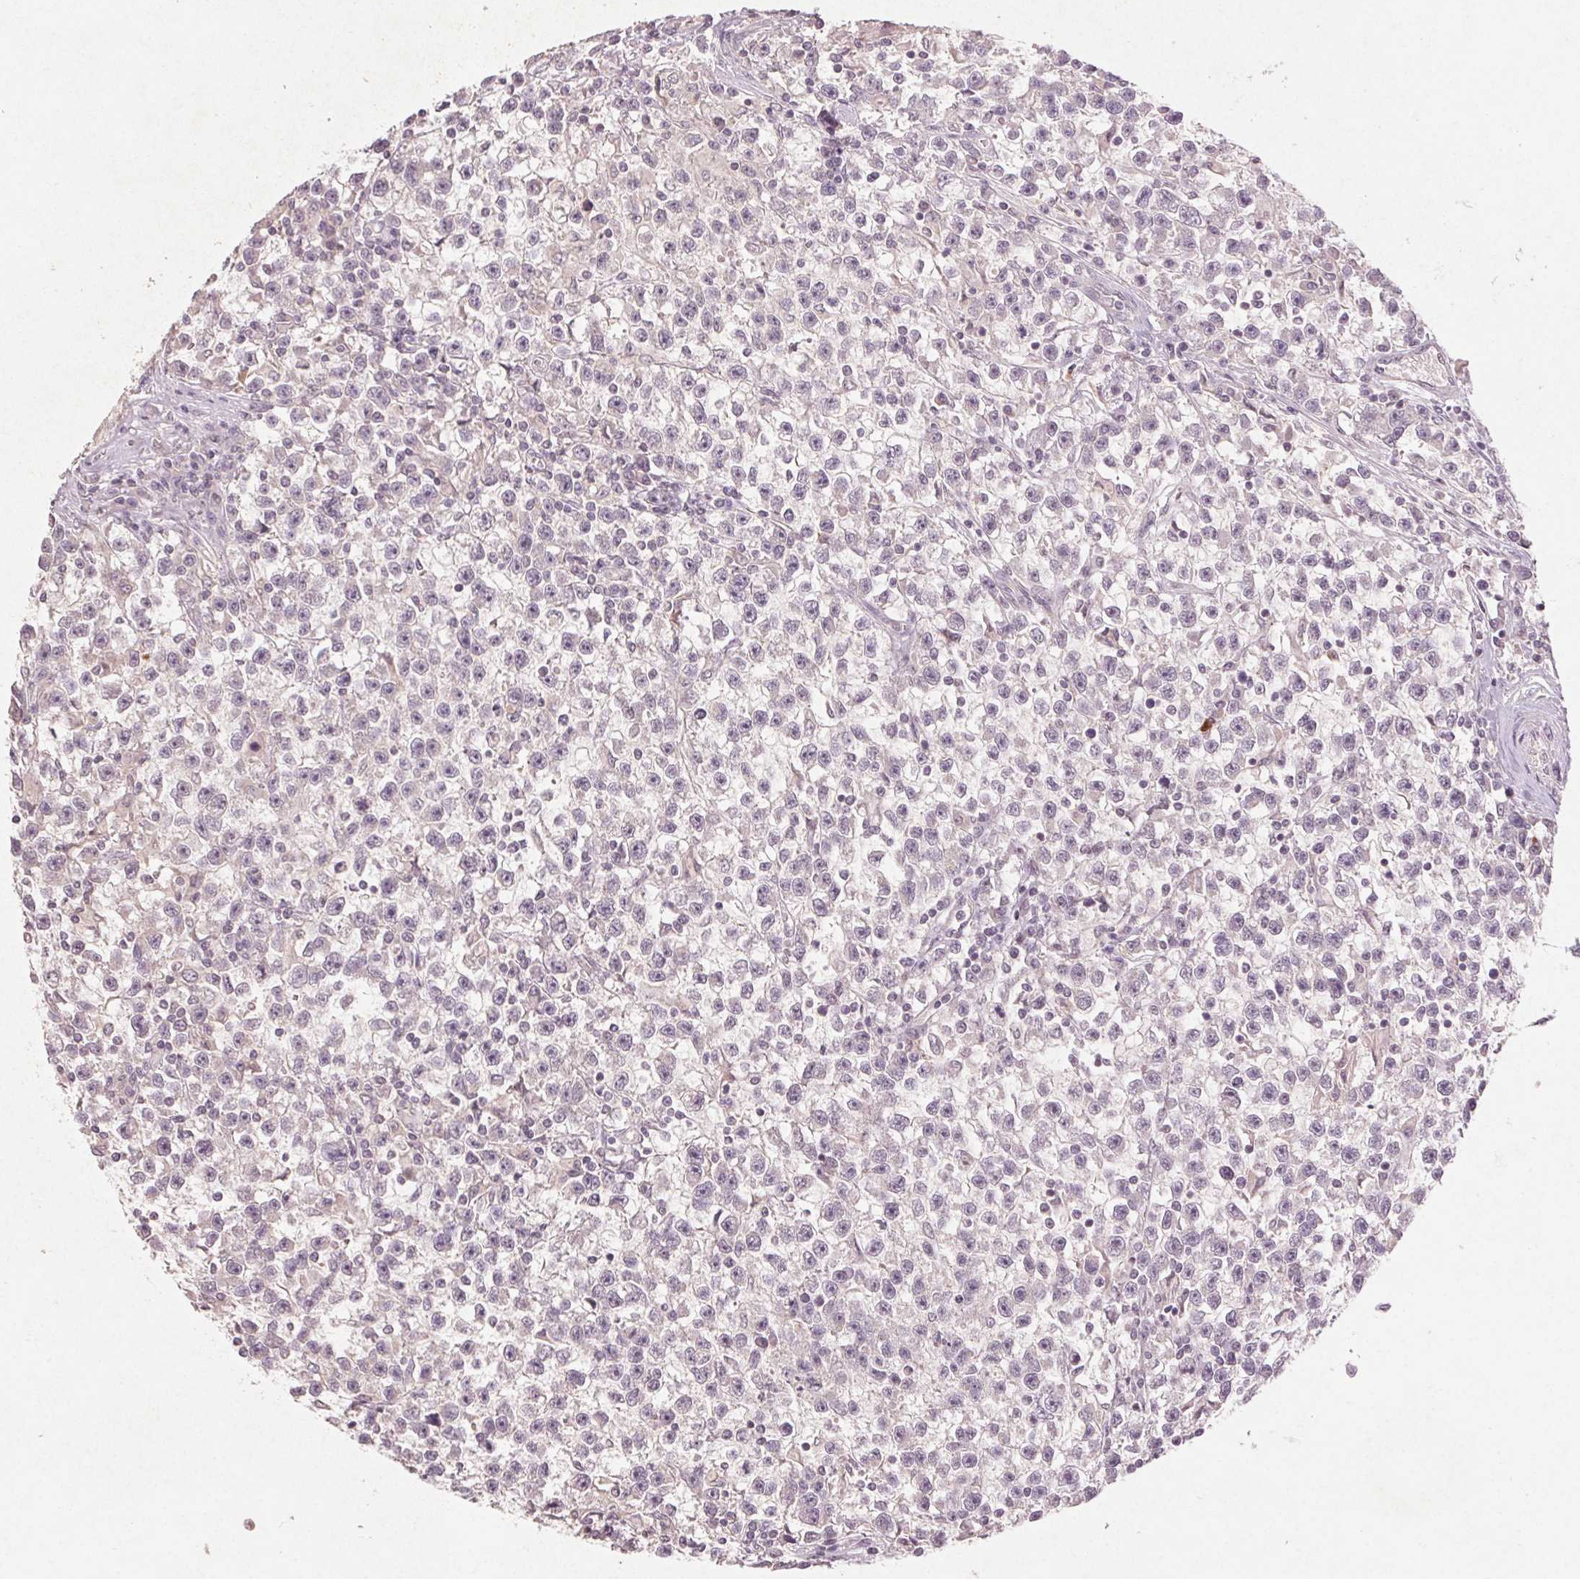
{"staining": {"intensity": "negative", "quantity": "none", "location": "none"}, "tissue": "testis cancer", "cell_type": "Tumor cells", "image_type": "cancer", "snomed": [{"axis": "morphology", "description": "Seminoma, NOS"}, {"axis": "topography", "description": "Testis"}], "caption": "A micrograph of human seminoma (testis) is negative for staining in tumor cells.", "gene": "KLRC3", "patient": {"sex": "male", "age": 31}}